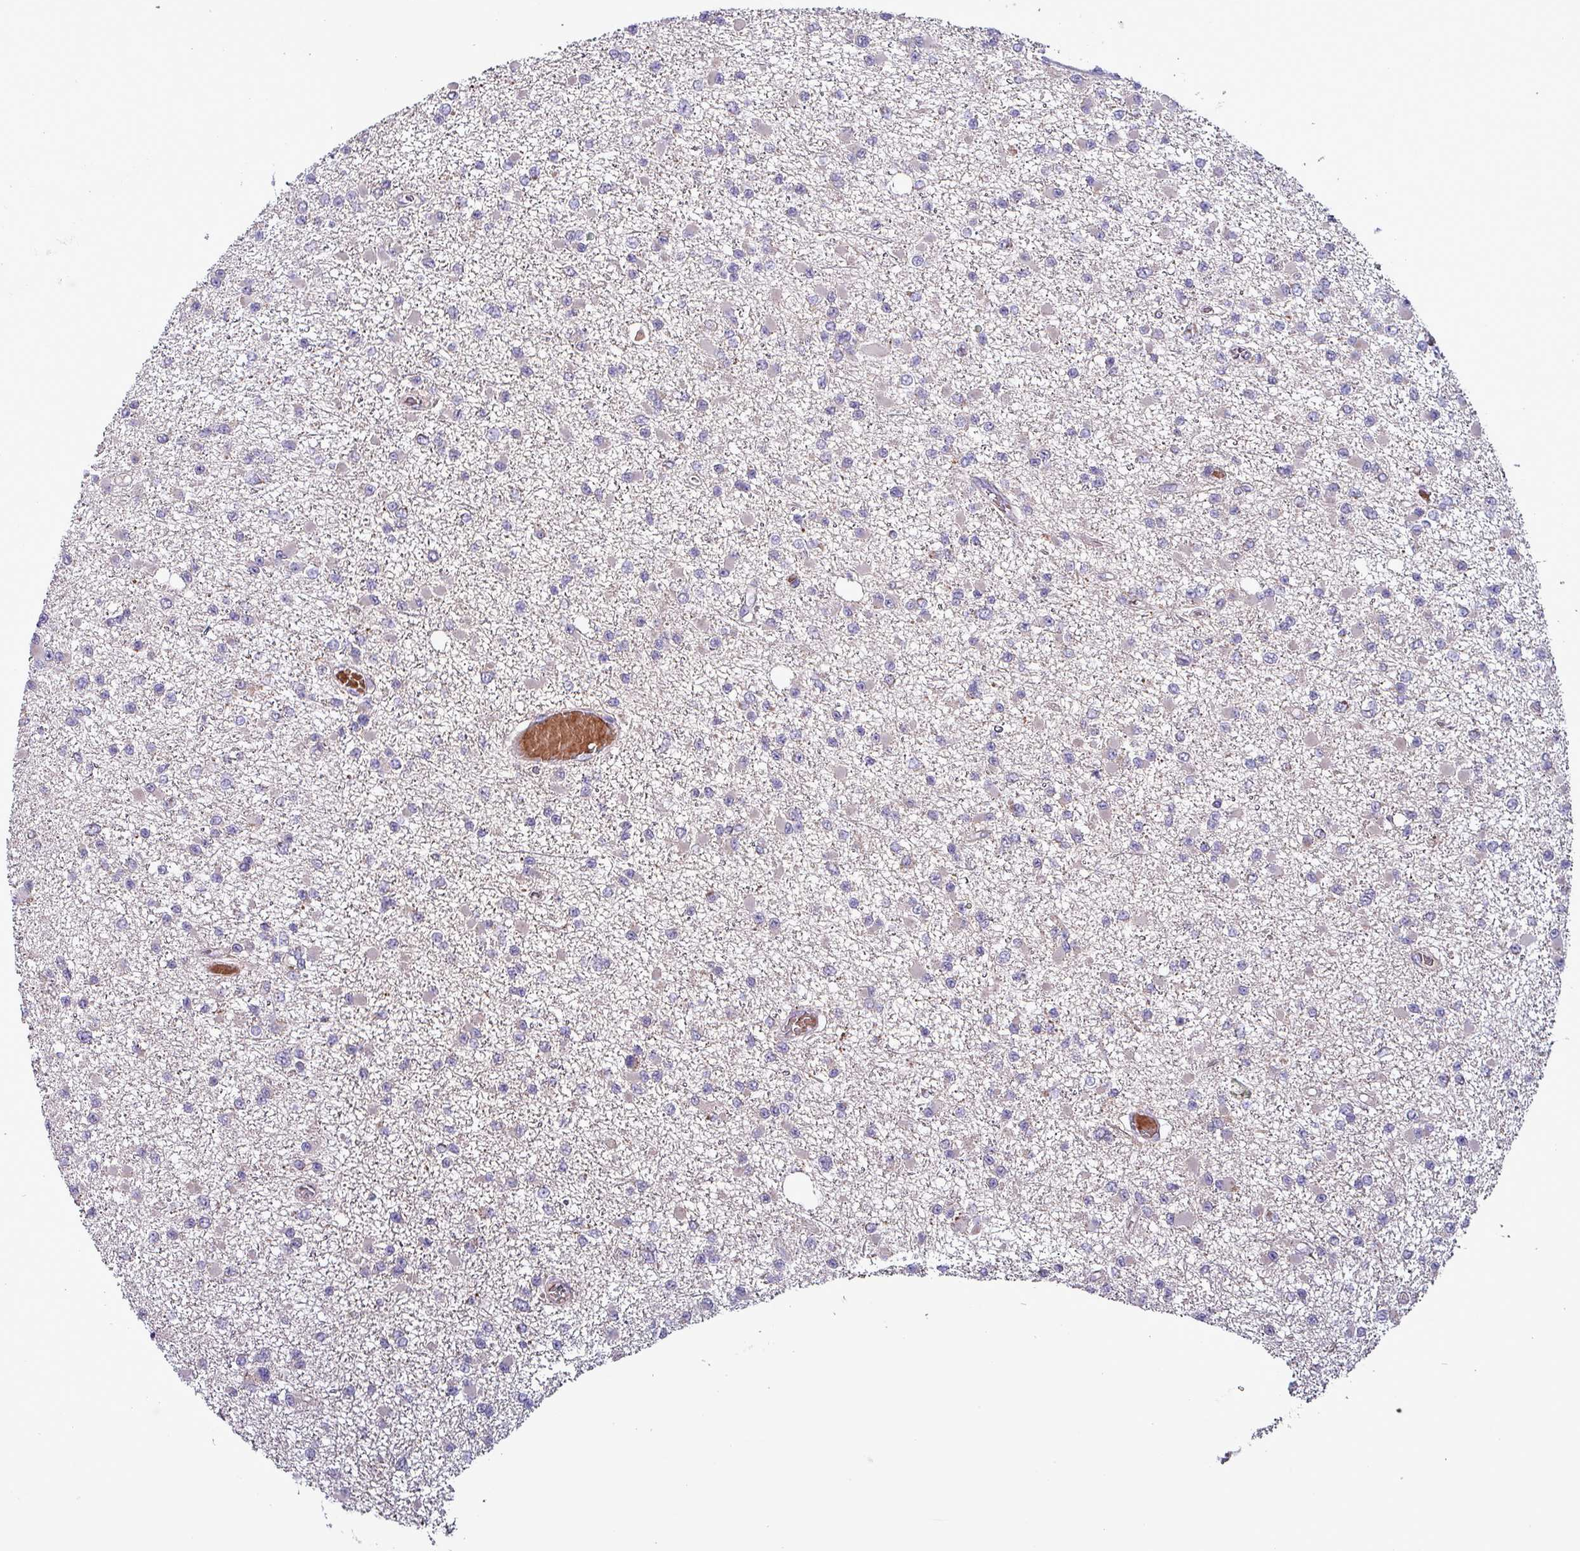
{"staining": {"intensity": "negative", "quantity": "none", "location": "none"}, "tissue": "glioma", "cell_type": "Tumor cells", "image_type": "cancer", "snomed": [{"axis": "morphology", "description": "Glioma, malignant, Low grade"}, {"axis": "topography", "description": "Brain"}], "caption": "This is an immunohistochemistry photomicrograph of human glioma. There is no expression in tumor cells.", "gene": "ZNF322", "patient": {"sex": "female", "age": 22}}